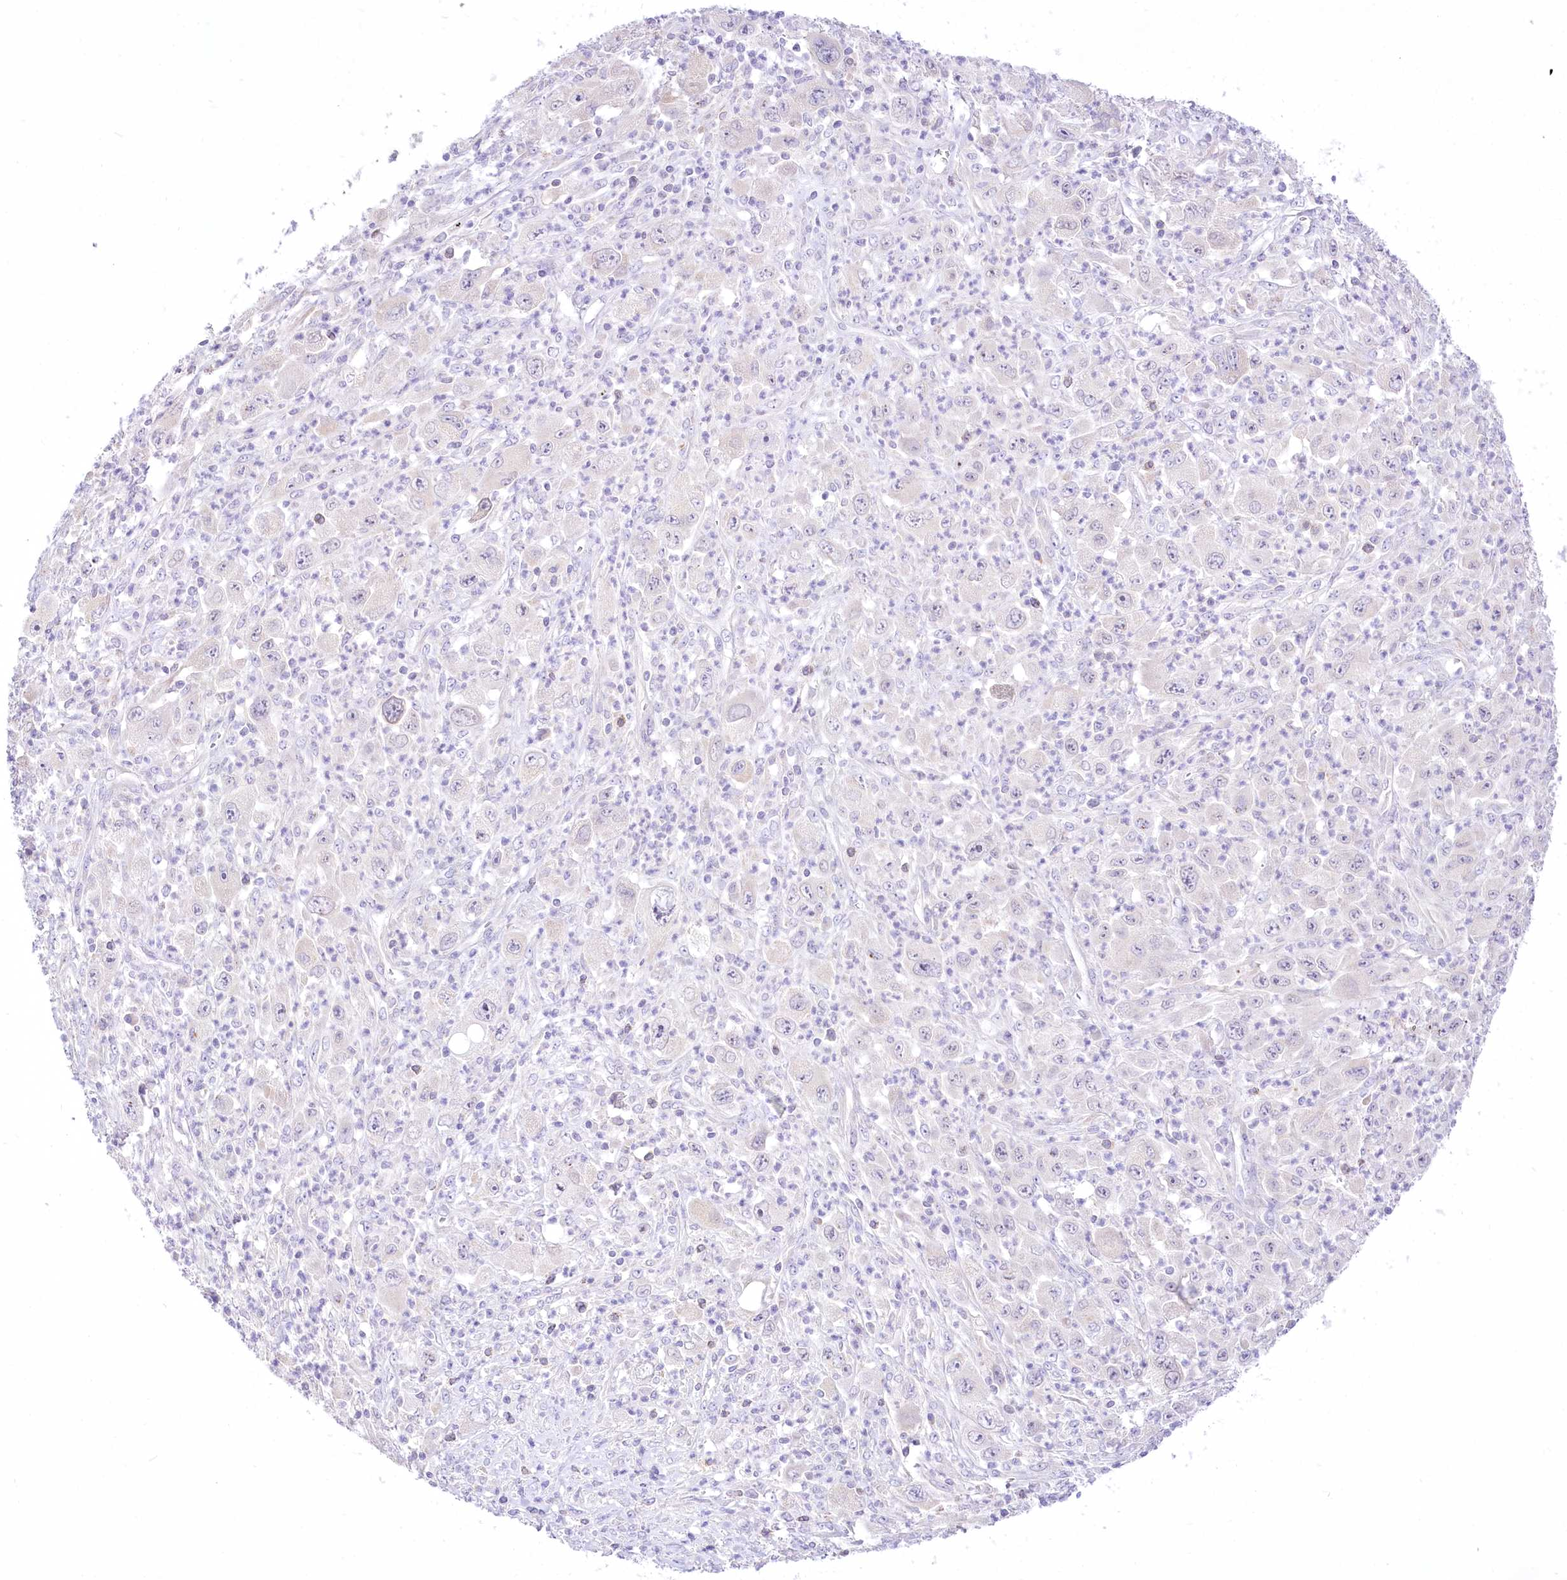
{"staining": {"intensity": "negative", "quantity": "none", "location": "none"}, "tissue": "melanoma", "cell_type": "Tumor cells", "image_type": "cancer", "snomed": [{"axis": "morphology", "description": "Malignant melanoma, Metastatic site"}, {"axis": "topography", "description": "Skin"}], "caption": "This photomicrograph is of melanoma stained with immunohistochemistry (IHC) to label a protein in brown with the nuclei are counter-stained blue. There is no expression in tumor cells.", "gene": "HELT", "patient": {"sex": "female", "age": 56}}